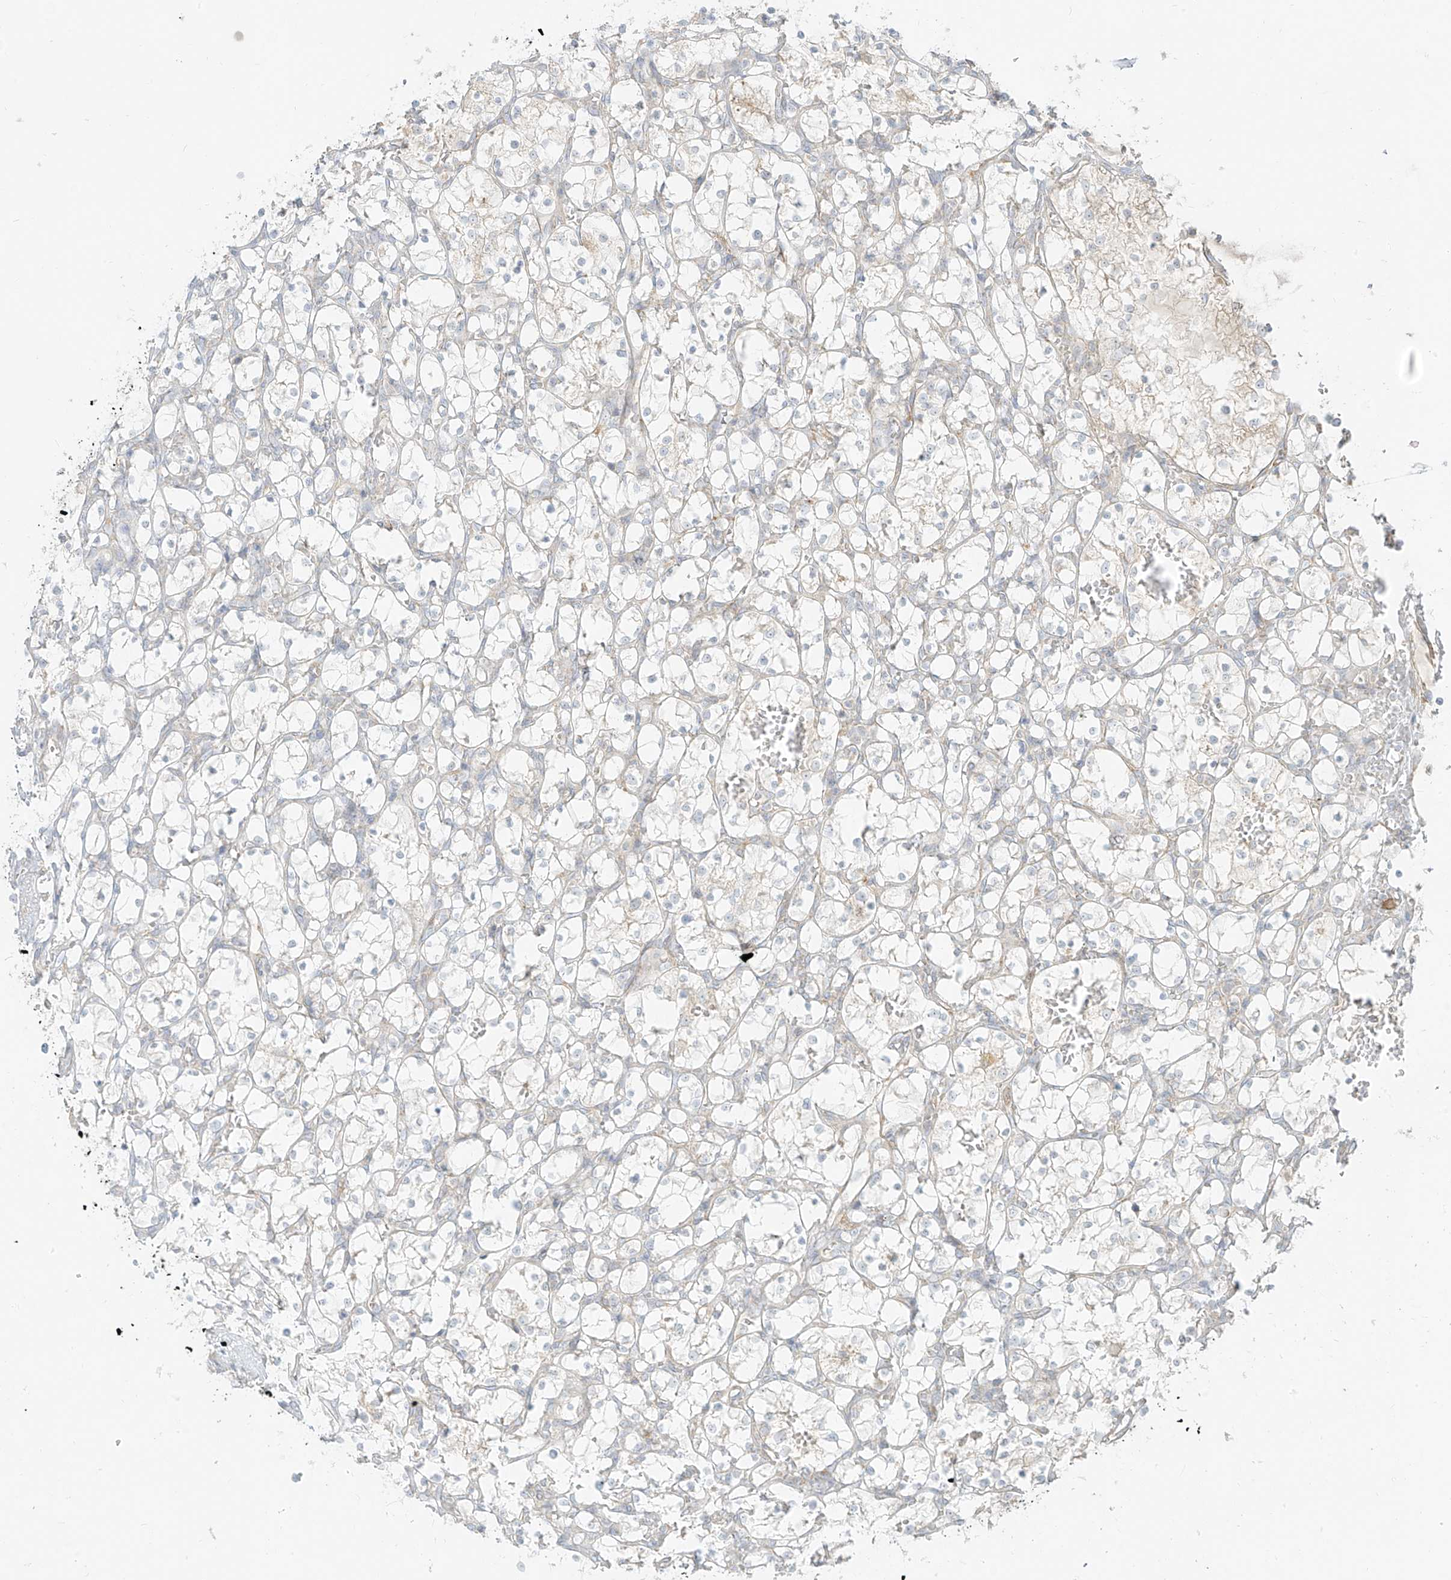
{"staining": {"intensity": "negative", "quantity": "none", "location": "none"}, "tissue": "renal cancer", "cell_type": "Tumor cells", "image_type": "cancer", "snomed": [{"axis": "morphology", "description": "Adenocarcinoma, NOS"}, {"axis": "topography", "description": "Kidney"}], "caption": "Tumor cells are negative for brown protein staining in renal cancer (adenocarcinoma).", "gene": "ZIM3", "patient": {"sex": "female", "age": 69}}